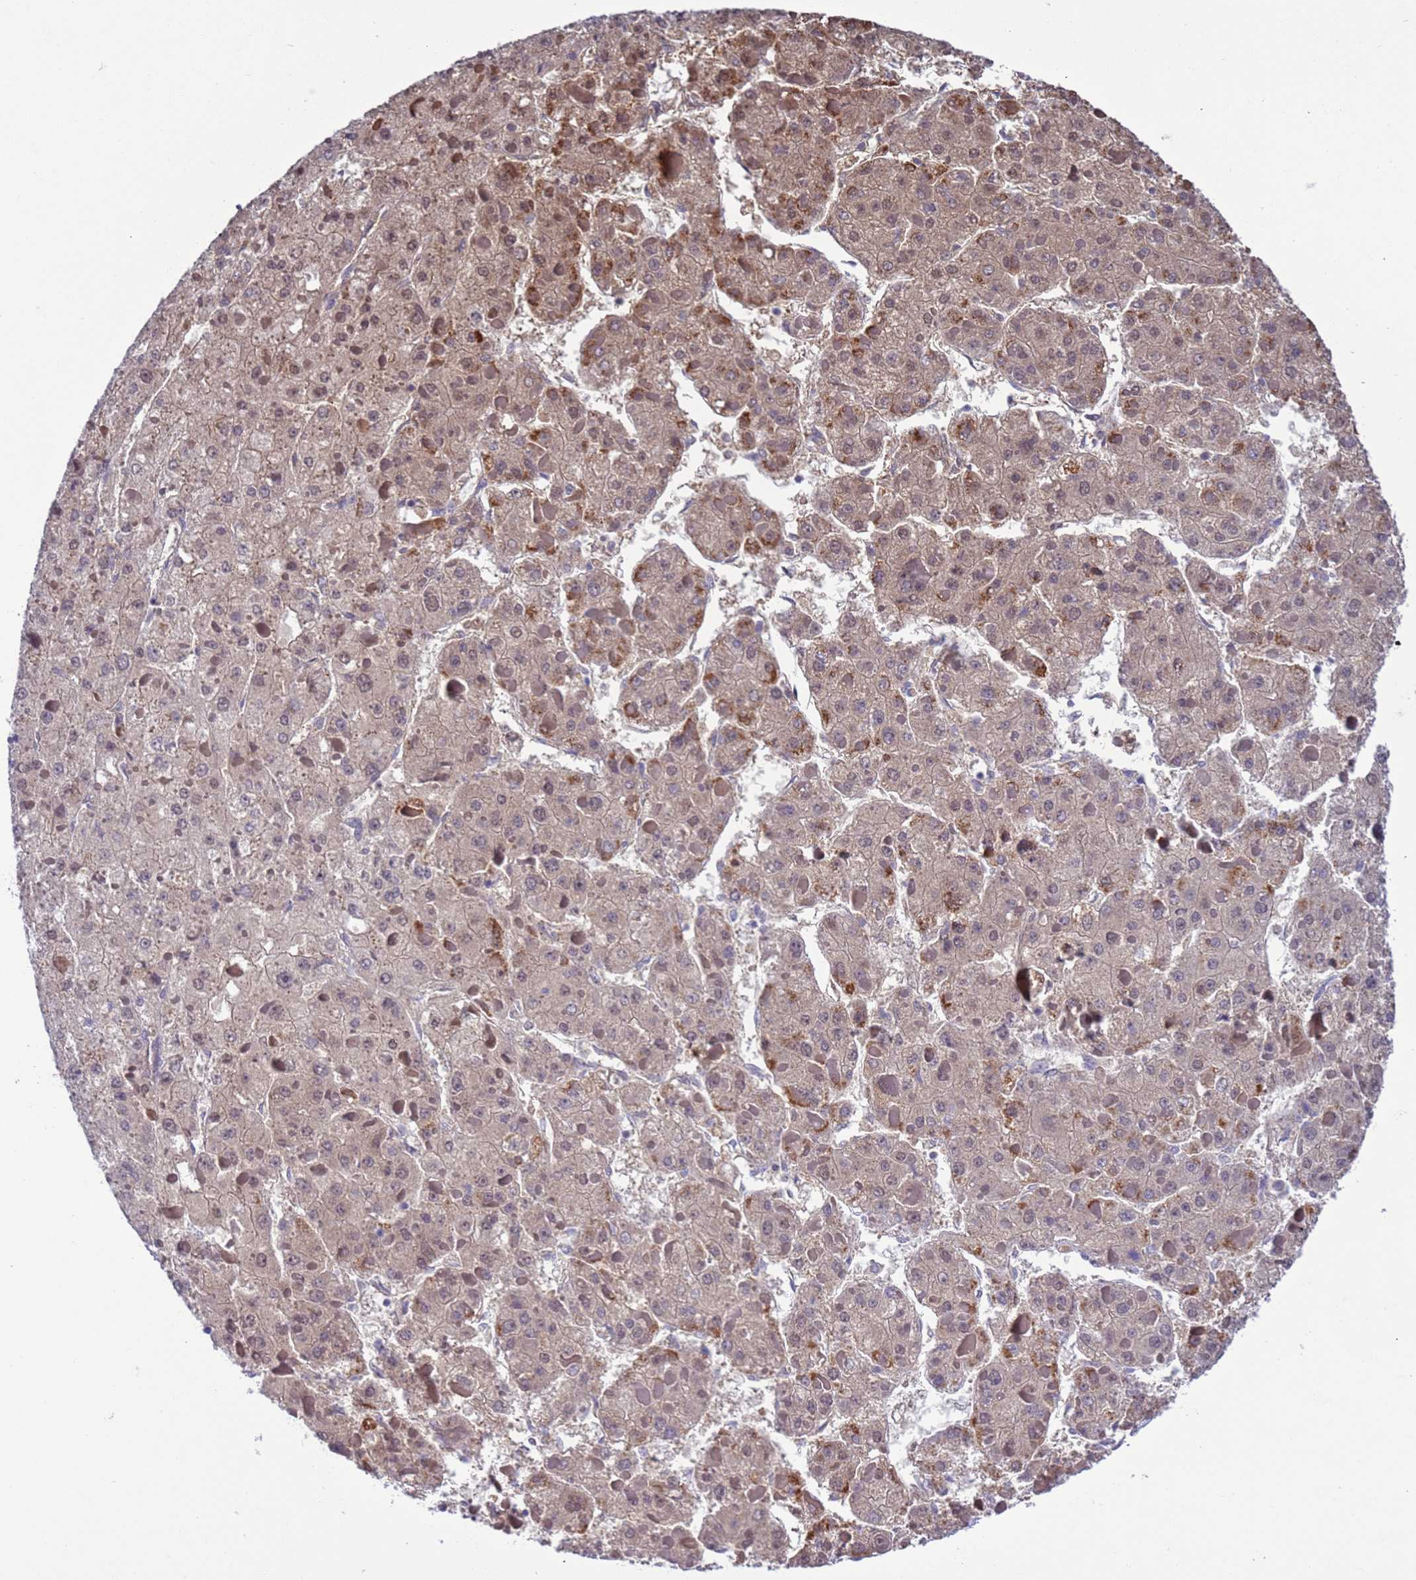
{"staining": {"intensity": "weak", "quantity": ">75%", "location": "cytoplasmic/membranous"}, "tissue": "liver cancer", "cell_type": "Tumor cells", "image_type": "cancer", "snomed": [{"axis": "morphology", "description": "Carcinoma, Hepatocellular, NOS"}, {"axis": "topography", "description": "Liver"}], "caption": "IHC staining of liver cancer, which displays low levels of weak cytoplasmic/membranous staining in about >75% of tumor cells indicating weak cytoplasmic/membranous protein expression. The staining was performed using DAB (3,3'-diaminobenzidine) (brown) for protein detection and nuclei were counterstained in hematoxylin (blue).", "gene": "ZFP69B", "patient": {"sex": "female", "age": 73}}